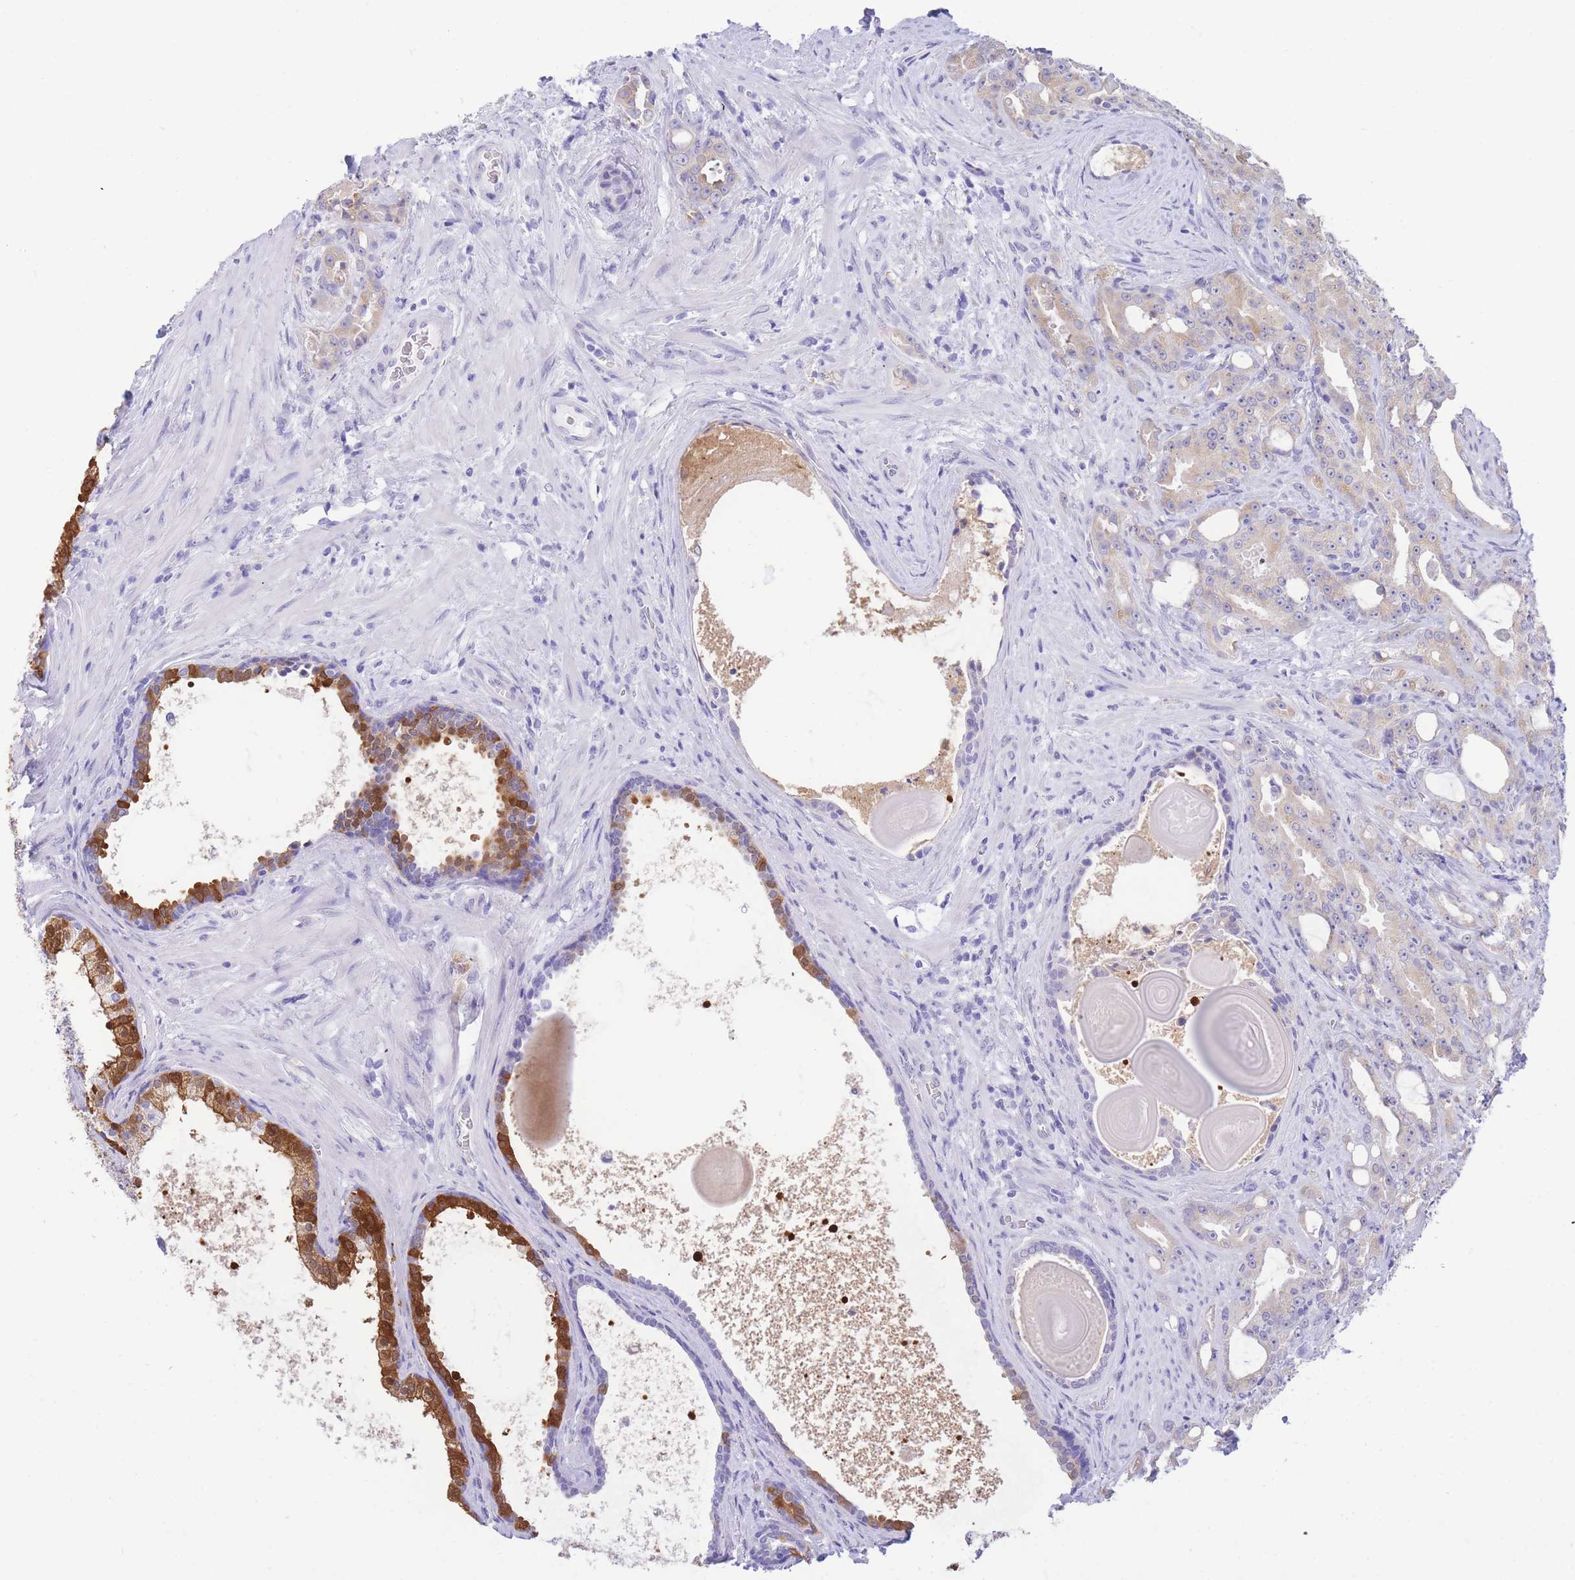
{"staining": {"intensity": "weak", "quantity": ">75%", "location": "cytoplasmic/membranous"}, "tissue": "prostate cancer", "cell_type": "Tumor cells", "image_type": "cancer", "snomed": [{"axis": "morphology", "description": "Adenocarcinoma, High grade"}, {"axis": "topography", "description": "Prostate"}], "caption": "Protein analysis of prostate adenocarcinoma (high-grade) tissue reveals weak cytoplasmic/membranous positivity in approximately >75% of tumor cells.", "gene": "SSUH2", "patient": {"sex": "male", "age": 69}}